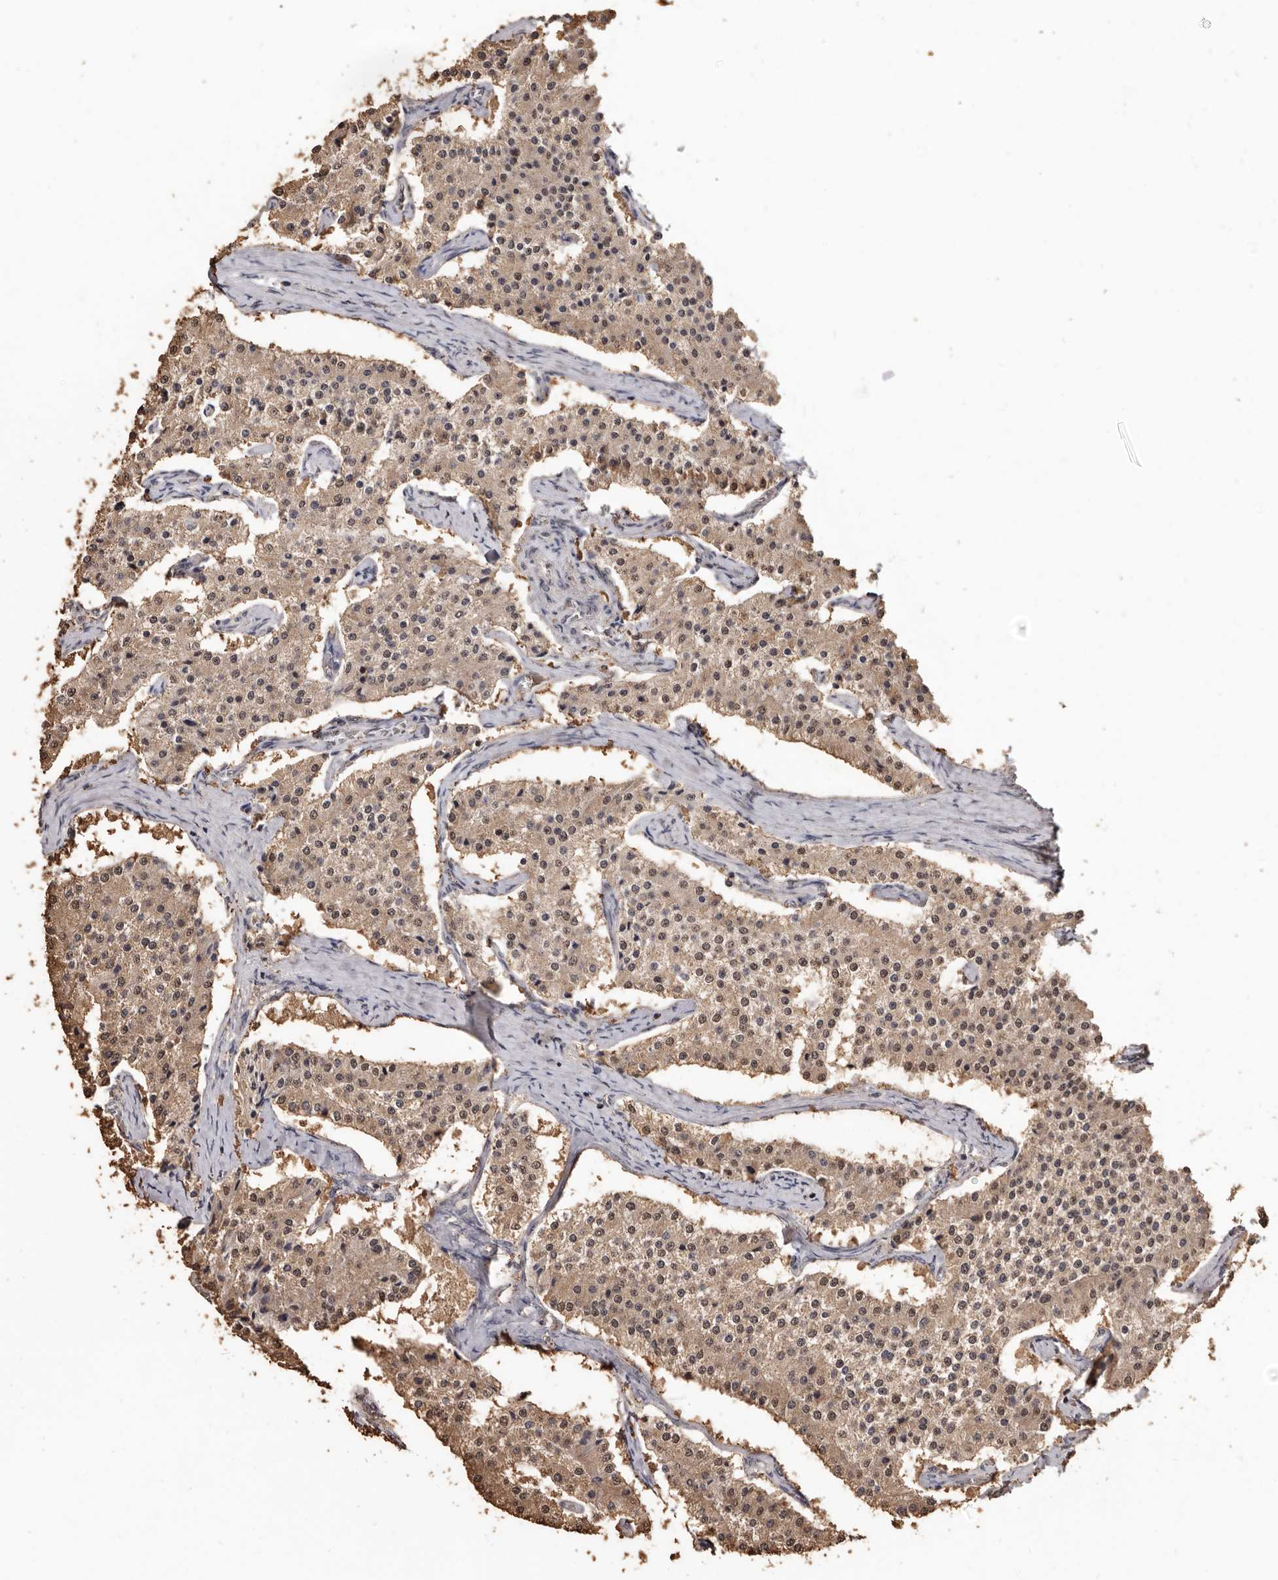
{"staining": {"intensity": "weak", "quantity": ">75%", "location": "cytoplasmic/membranous,nuclear"}, "tissue": "carcinoid", "cell_type": "Tumor cells", "image_type": "cancer", "snomed": [{"axis": "morphology", "description": "Carcinoid, malignant, NOS"}, {"axis": "topography", "description": "Colon"}], "caption": "About >75% of tumor cells in human malignant carcinoid exhibit weak cytoplasmic/membranous and nuclear protein staining as visualized by brown immunohistochemical staining.", "gene": "INAVA", "patient": {"sex": "female", "age": 52}}